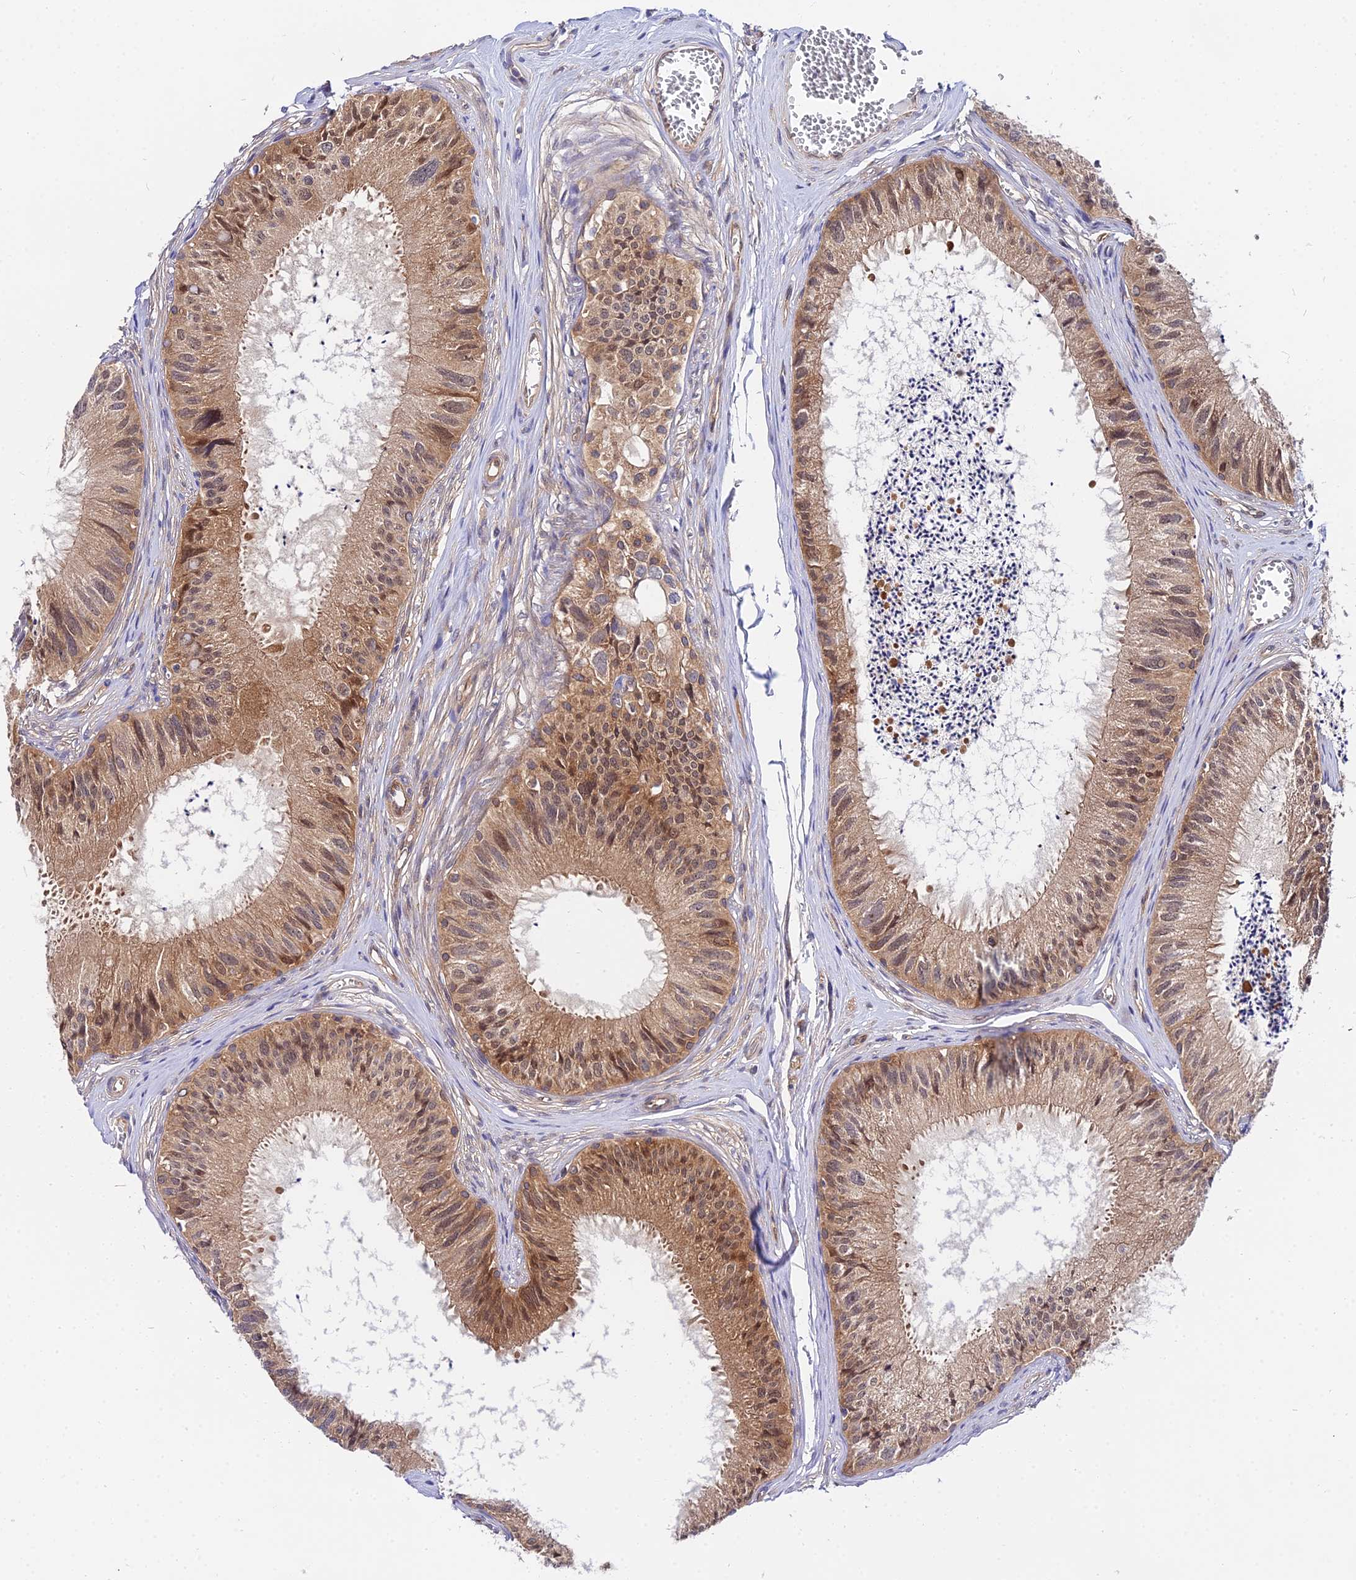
{"staining": {"intensity": "moderate", "quantity": ">75%", "location": "cytoplasmic/membranous,nuclear"}, "tissue": "epididymis", "cell_type": "Glandular cells", "image_type": "normal", "snomed": [{"axis": "morphology", "description": "Normal tissue, NOS"}, {"axis": "topography", "description": "Epididymis"}], "caption": "Immunohistochemical staining of benign epididymis demonstrates >75% levels of moderate cytoplasmic/membranous,nuclear protein expression in about >75% of glandular cells.", "gene": "PPP2R2A", "patient": {"sex": "male", "age": 79}}